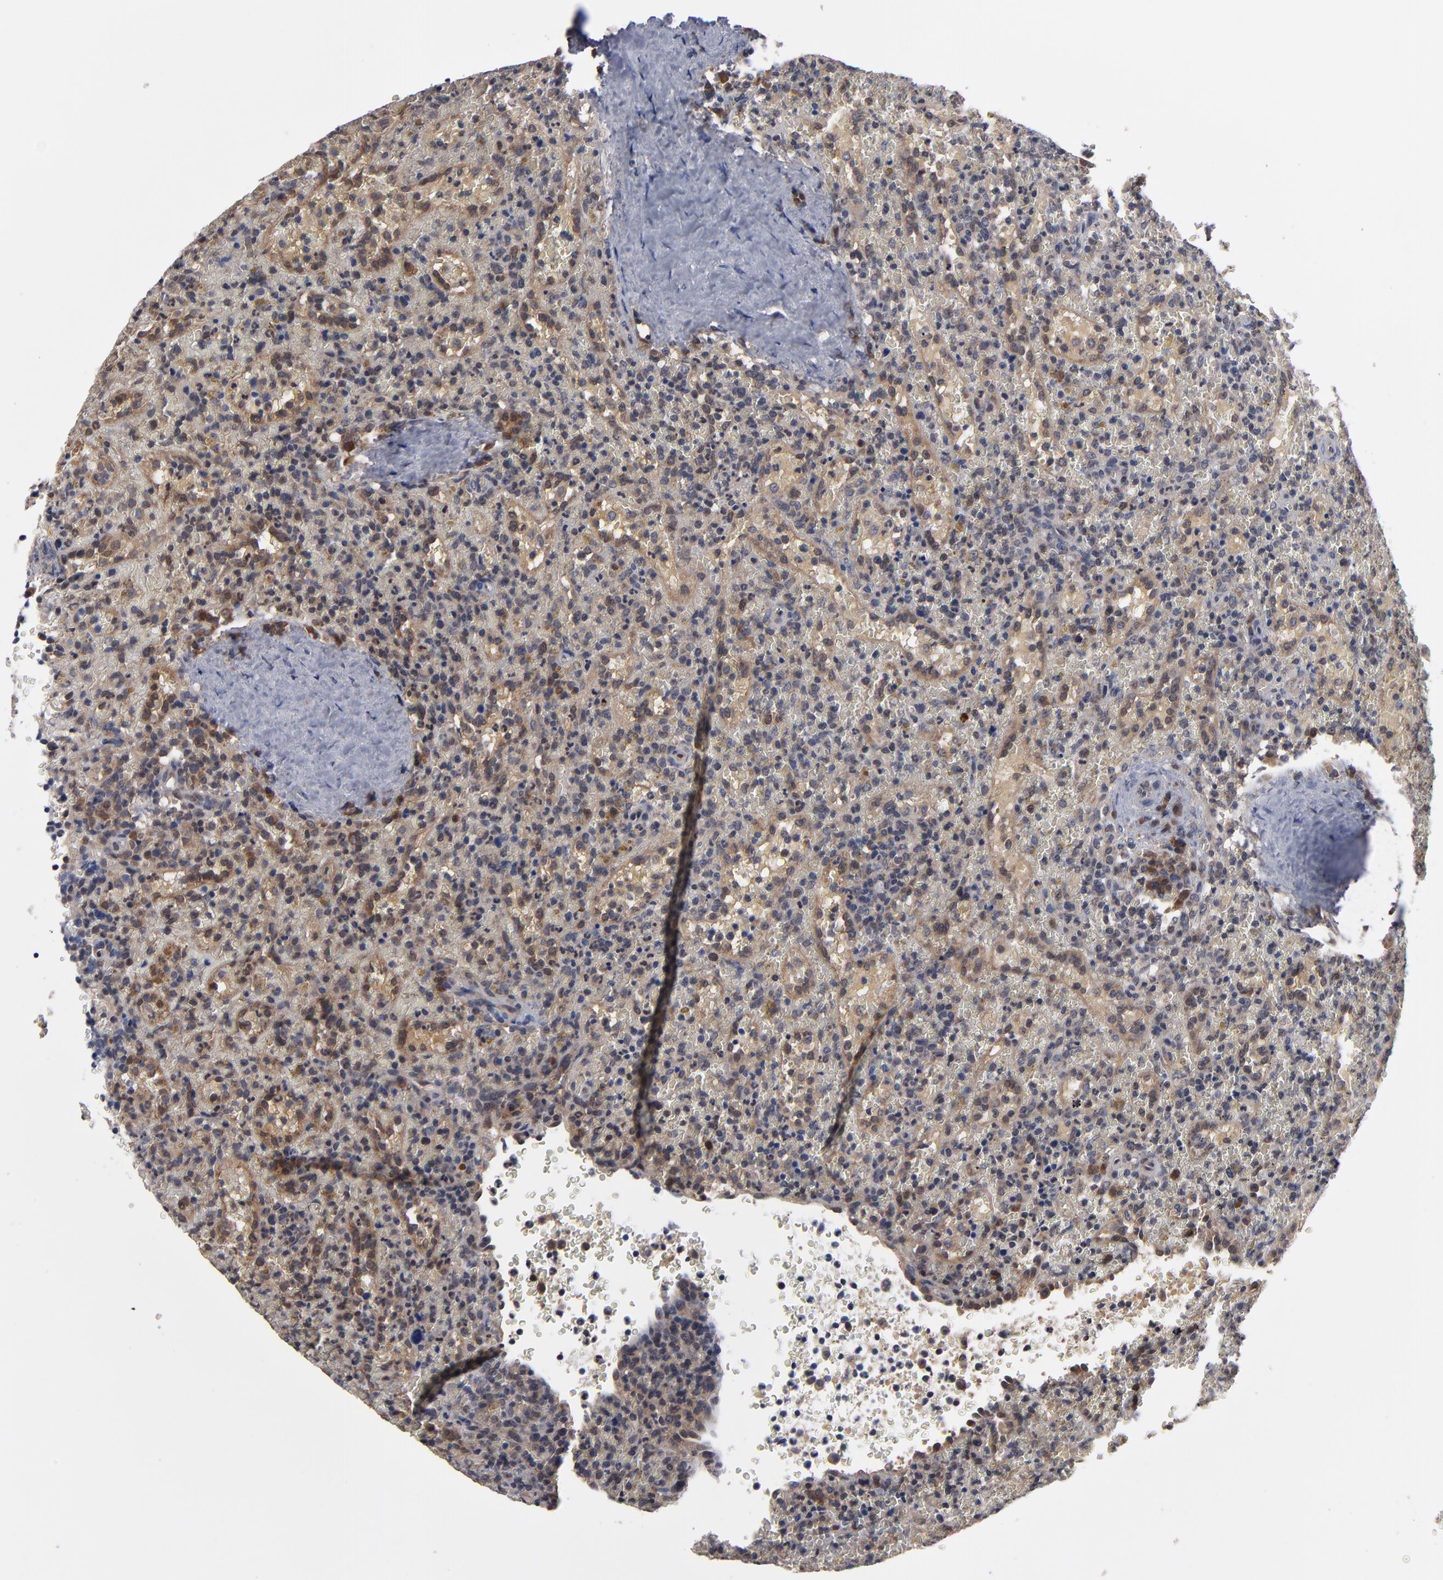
{"staining": {"intensity": "moderate", "quantity": ">75%", "location": "cytoplasmic/membranous"}, "tissue": "lymphoma", "cell_type": "Tumor cells", "image_type": "cancer", "snomed": [{"axis": "morphology", "description": "Malignant lymphoma, non-Hodgkin's type, High grade"}, {"axis": "topography", "description": "Spleen"}, {"axis": "topography", "description": "Lymph node"}], "caption": "IHC staining of high-grade malignant lymphoma, non-Hodgkin's type, which shows medium levels of moderate cytoplasmic/membranous staining in about >75% of tumor cells indicating moderate cytoplasmic/membranous protein staining. The staining was performed using DAB (brown) for protein detection and nuclei were counterstained in hematoxylin (blue).", "gene": "ALG13", "patient": {"sex": "female", "age": 70}}